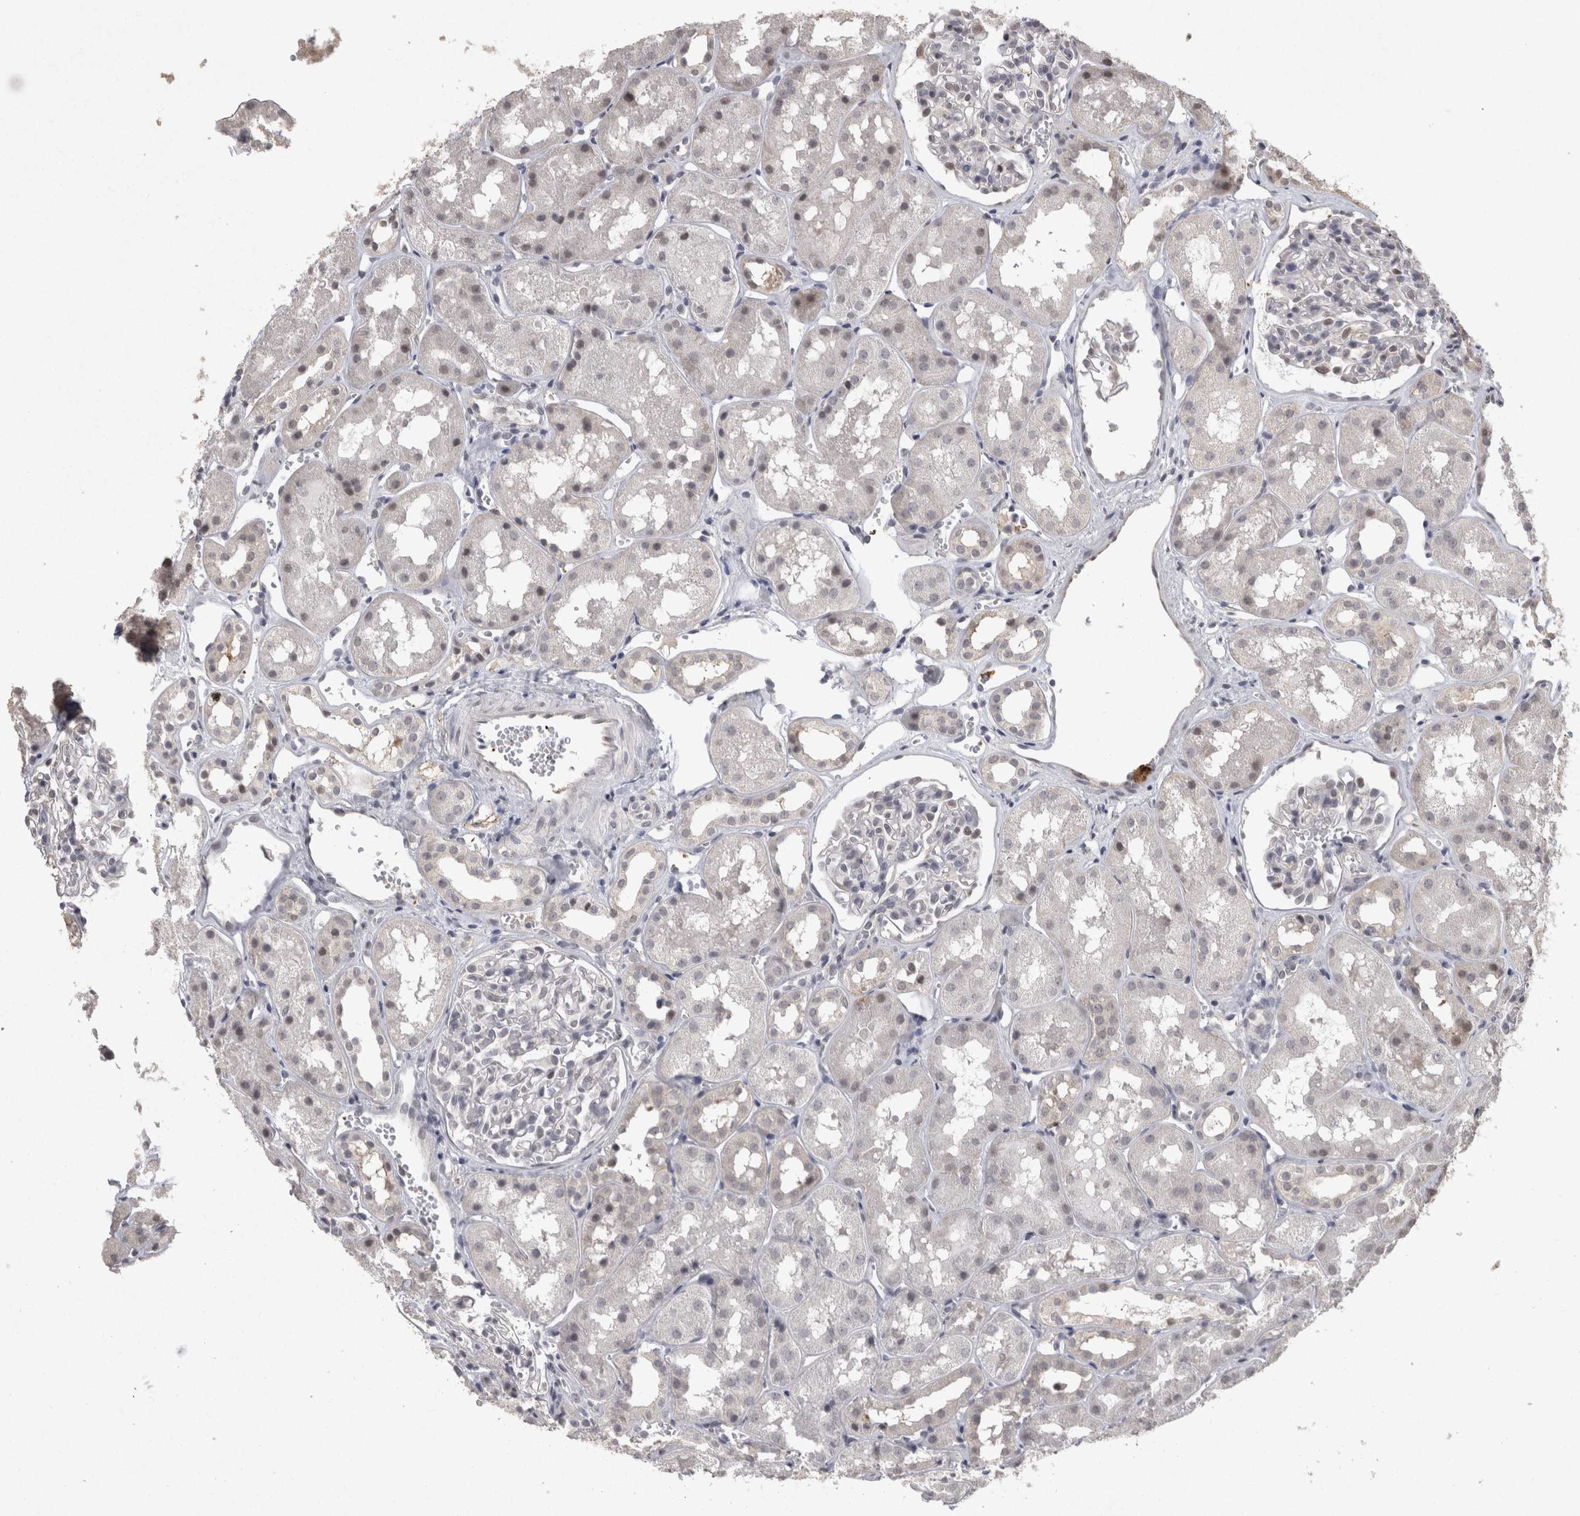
{"staining": {"intensity": "weak", "quantity": "<25%", "location": "nuclear"}, "tissue": "kidney", "cell_type": "Cells in glomeruli", "image_type": "normal", "snomed": [{"axis": "morphology", "description": "Normal tissue, NOS"}, {"axis": "topography", "description": "Kidney"}], "caption": "An image of kidney stained for a protein demonstrates no brown staining in cells in glomeruli.", "gene": "MEP1A", "patient": {"sex": "male", "age": 16}}